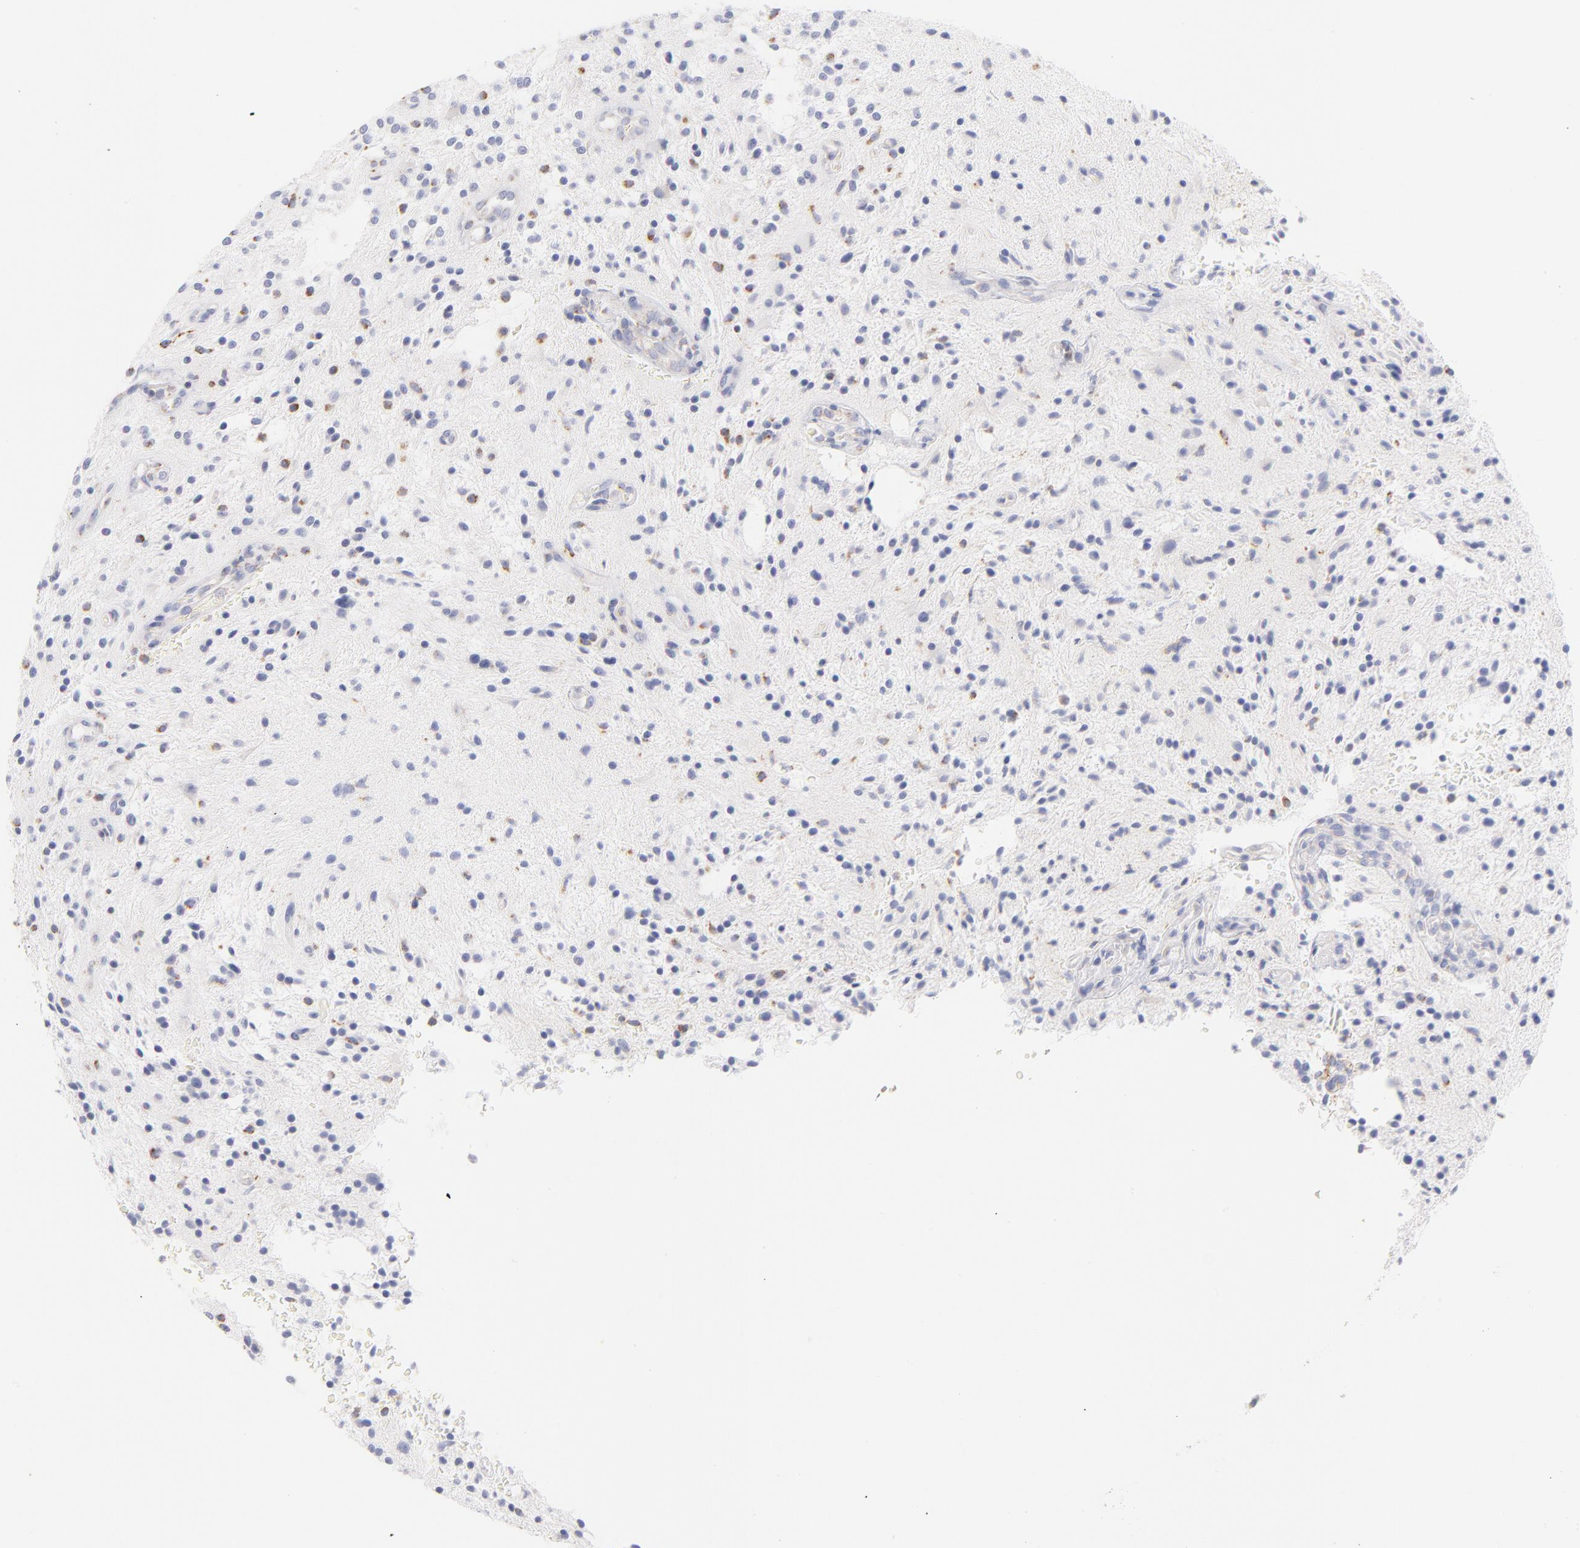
{"staining": {"intensity": "moderate", "quantity": "<25%", "location": "cytoplasmic/membranous"}, "tissue": "glioma", "cell_type": "Tumor cells", "image_type": "cancer", "snomed": [{"axis": "morphology", "description": "Glioma, malignant, NOS"}, {"axis": "topography", "description": "Cerebellum"}], "caption": "Glioma tissue demonstrates moderate cytoplasmic/membranous expression in approximately <25% of tumor cells The staining was performed using DAB (3,3'-diaminobenzidine) to visualize the protein expression in brown, while the nuclei were stained in blue with hematoxylin (Magnification: 20x).", "gene": "AIFM1", "patient": {"sex": "female", "age": 10}}